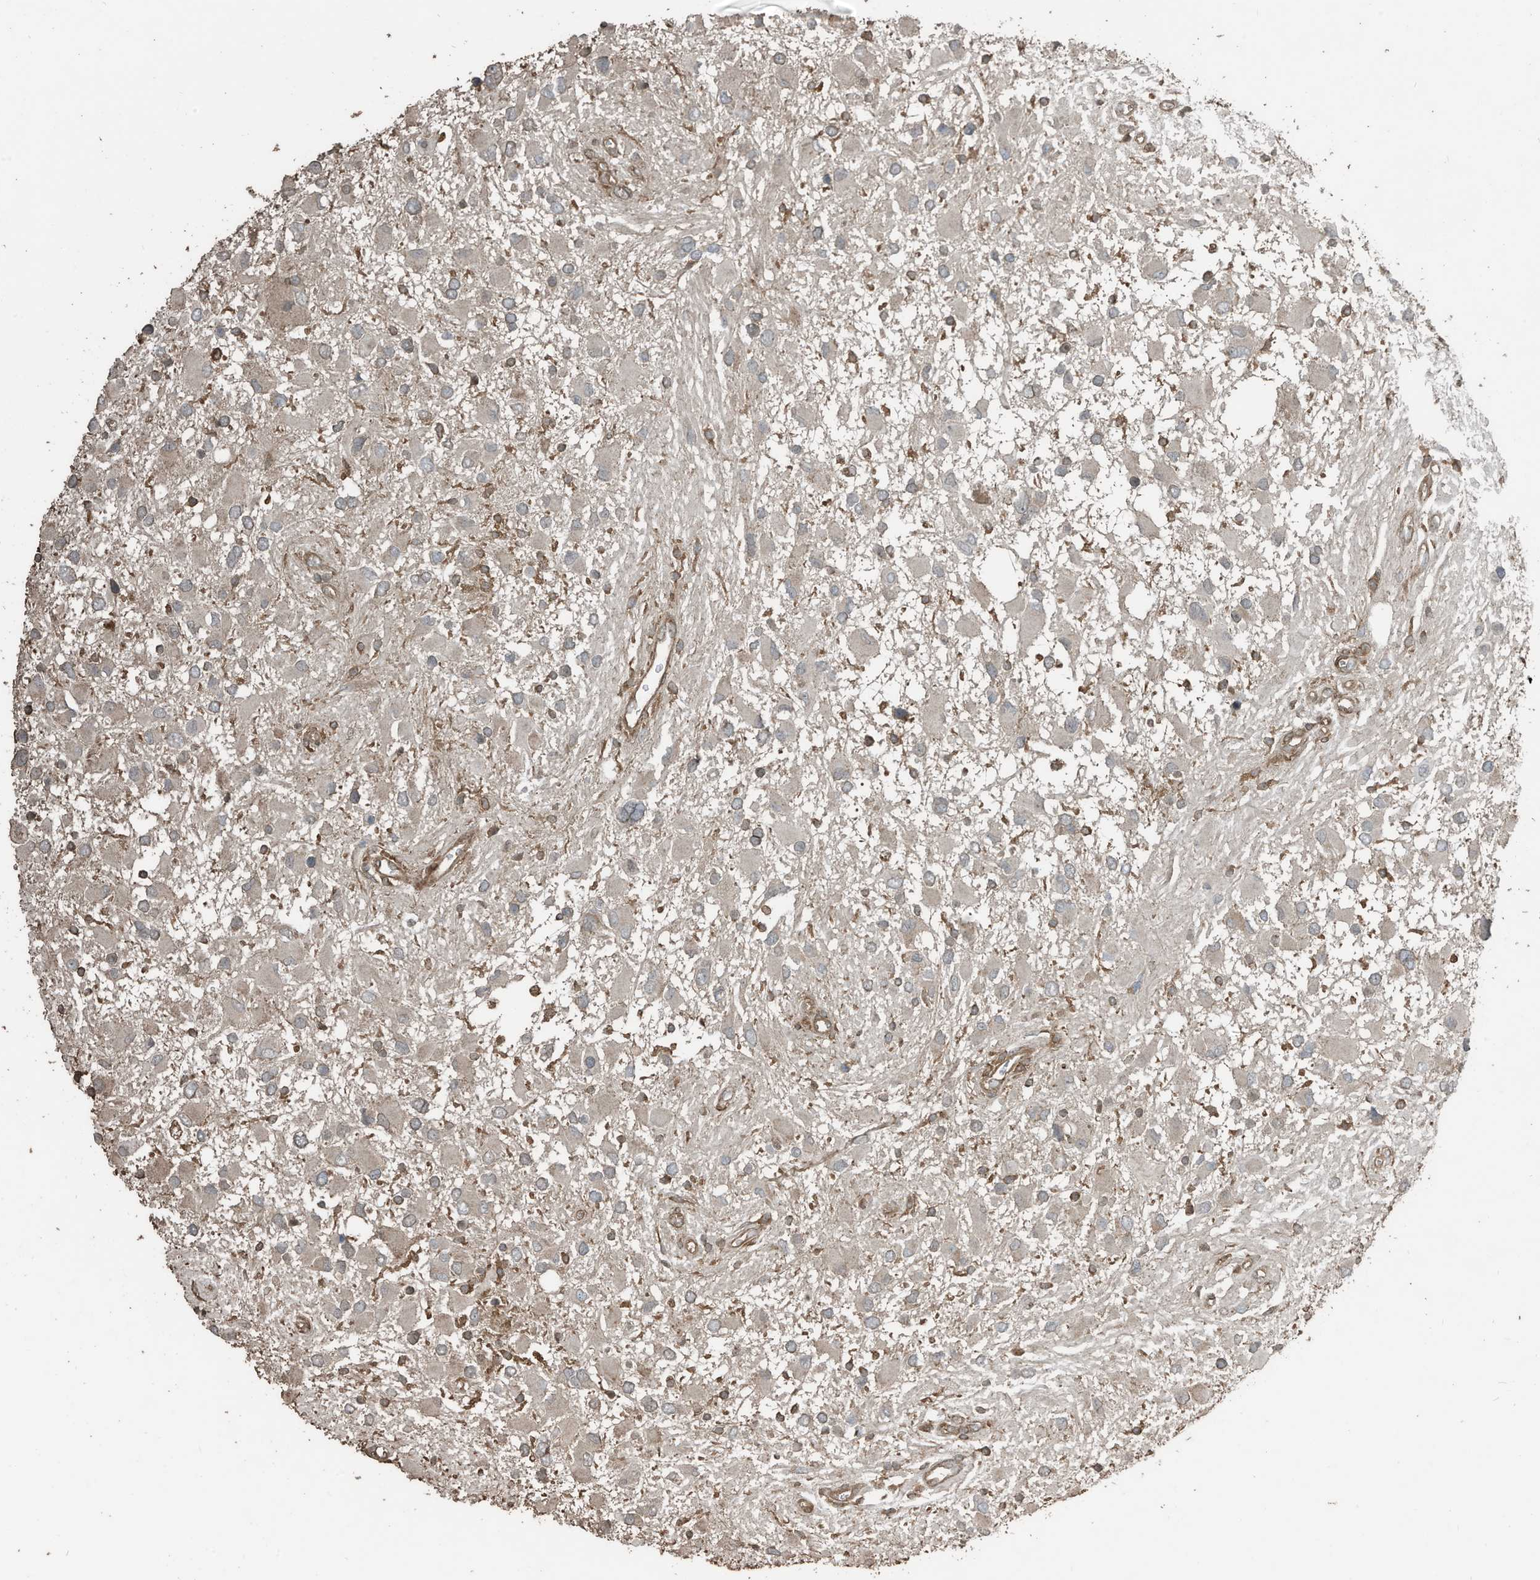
{"staining": {"intensity": "negative", "quantity": "none", "location": "none"}, "tissue": "glioma", "cell_type": "Tumor cells", "image_type": "cancer", "snomed": [{"axis": "morphology", "description": "Glioma, malignant, High grade"}, {"axis": "topography", "description": "Brain"}], "caption": "A micrograph of malignant glioma (high-grade) stained for a protein displays no brown staining in tumor cells.", "gene": "ZNF653", "patient": {"sex": "male", "age": 53}}